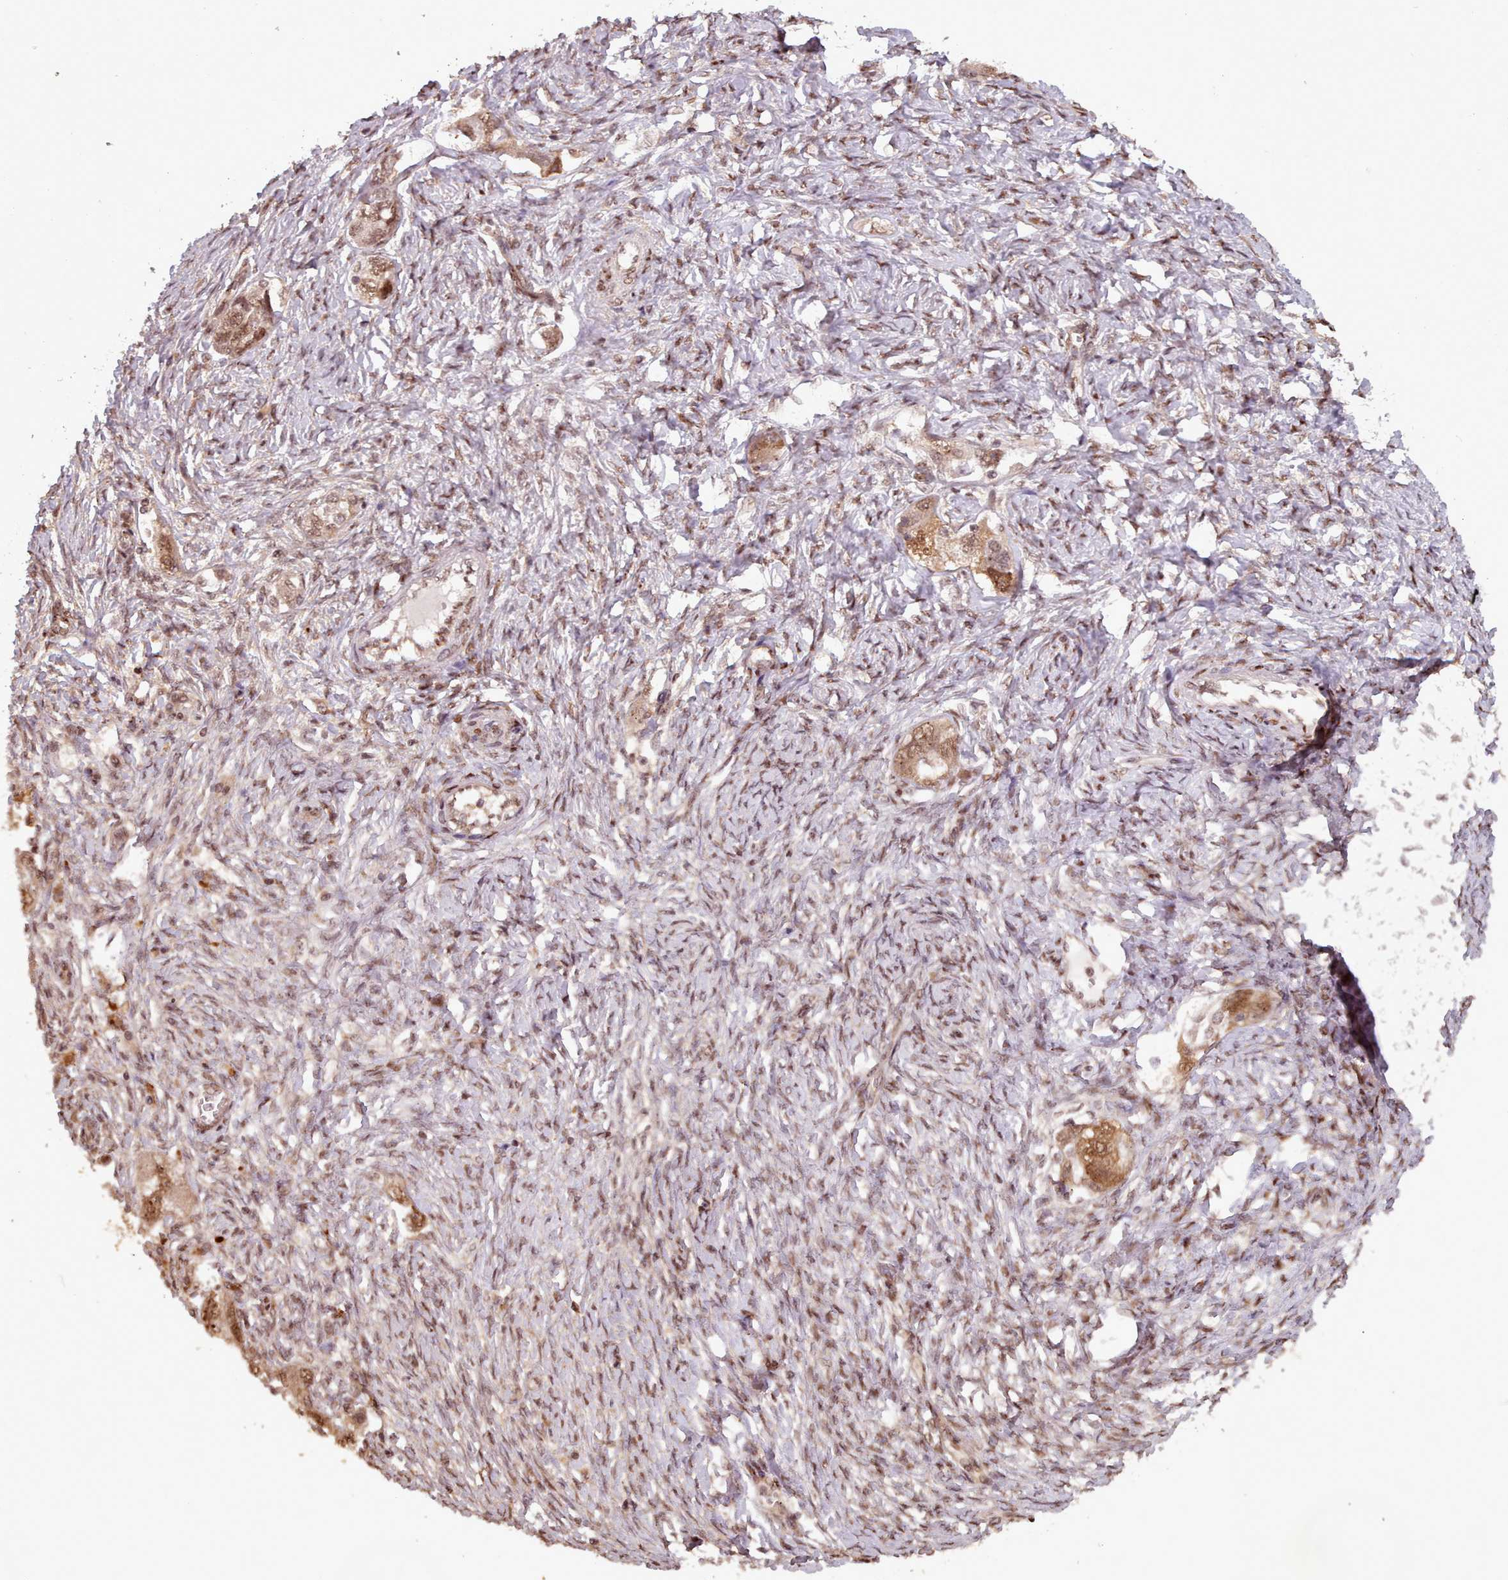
{"staining": {"intensity": "moderate", "quantity": ">75%", "location": "cytoplasmic/membranous,nuclear"}, "tissue": "ovarian cancer", "cell_type": "Tumor cells", "image_type": "cancer", "snomed": [{"axis": "morphology", "description": "Carcinoma, NOS"}, {"axis": "morphology", "description": "Cystadenocarcinoma, serous, NOS"}, {"axis": "topography", "description": "Ovary"}], "caption": "Immunohistochemistry (IHC) (DAB (3,3'-diaminobenzidine)) staining of ovarian cancer (carcinoma) displays moderate cytoplasmic/membranous and nuclear protein expression in about >75% of tumor cells. (Stains: DAB in brown, nuclei in blue, Microscopy: brightfield microscopy at high magnification).", "gene": "RPS27A", "patient": {"sex": "female", "age": 69}}